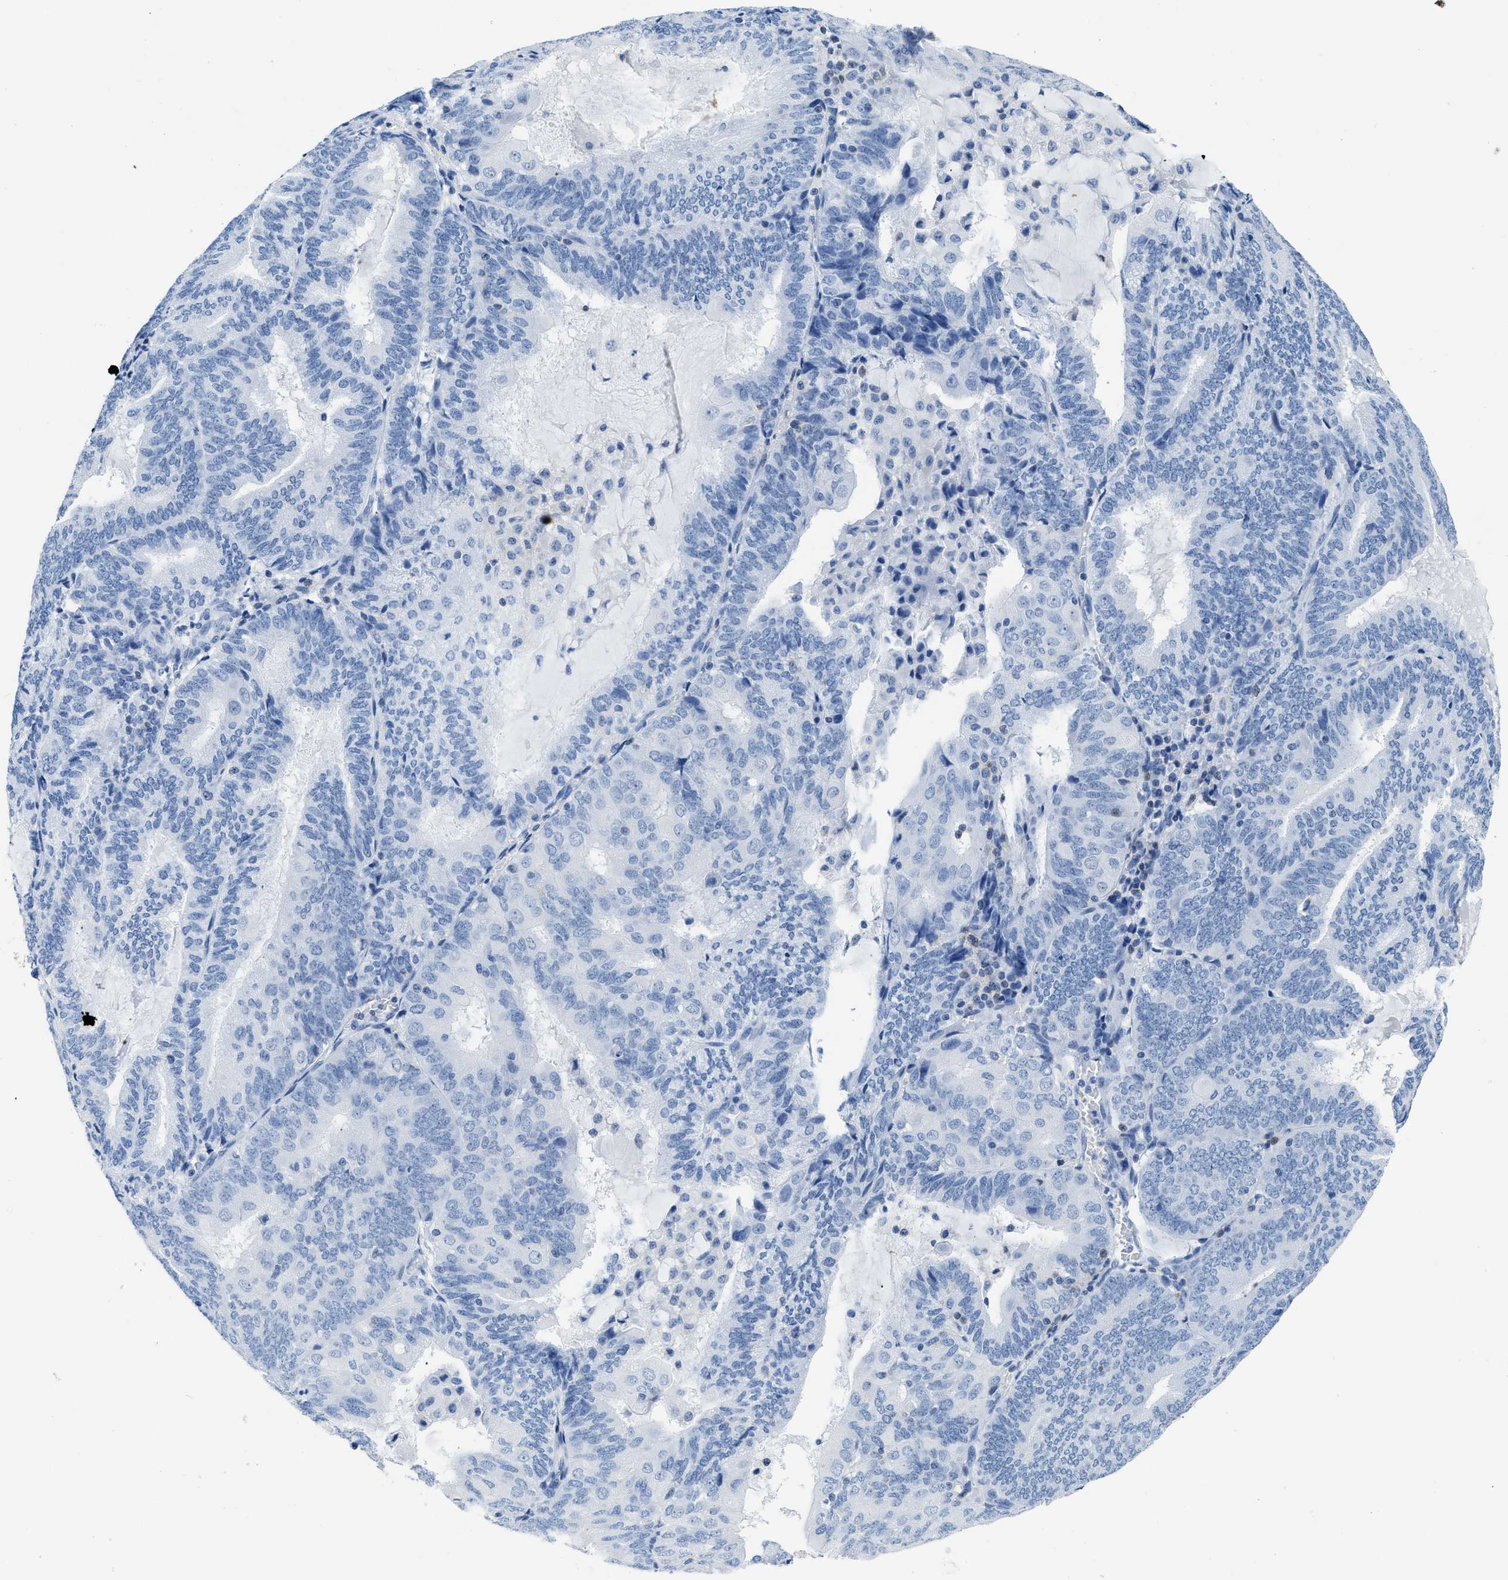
{"staining": {"intensity": "negative", "quantity": "none", "location": "none"}, "tissue": "endometrial cancer", "cell_type": "Tumor cells", "image_type": "cancer", "snomed": [{"axis": "morphology", "description": "Adenocarcinoma, NOS"}, {"axis": "topography", "description": "Endometrium"}], "caption": "Immunohistochemical staining of human endometrial adenocarcinoma reveals no significant expression in tumor cells.", "gene": "NFATC2", "patient": {"sex": "female", "age": 81}}